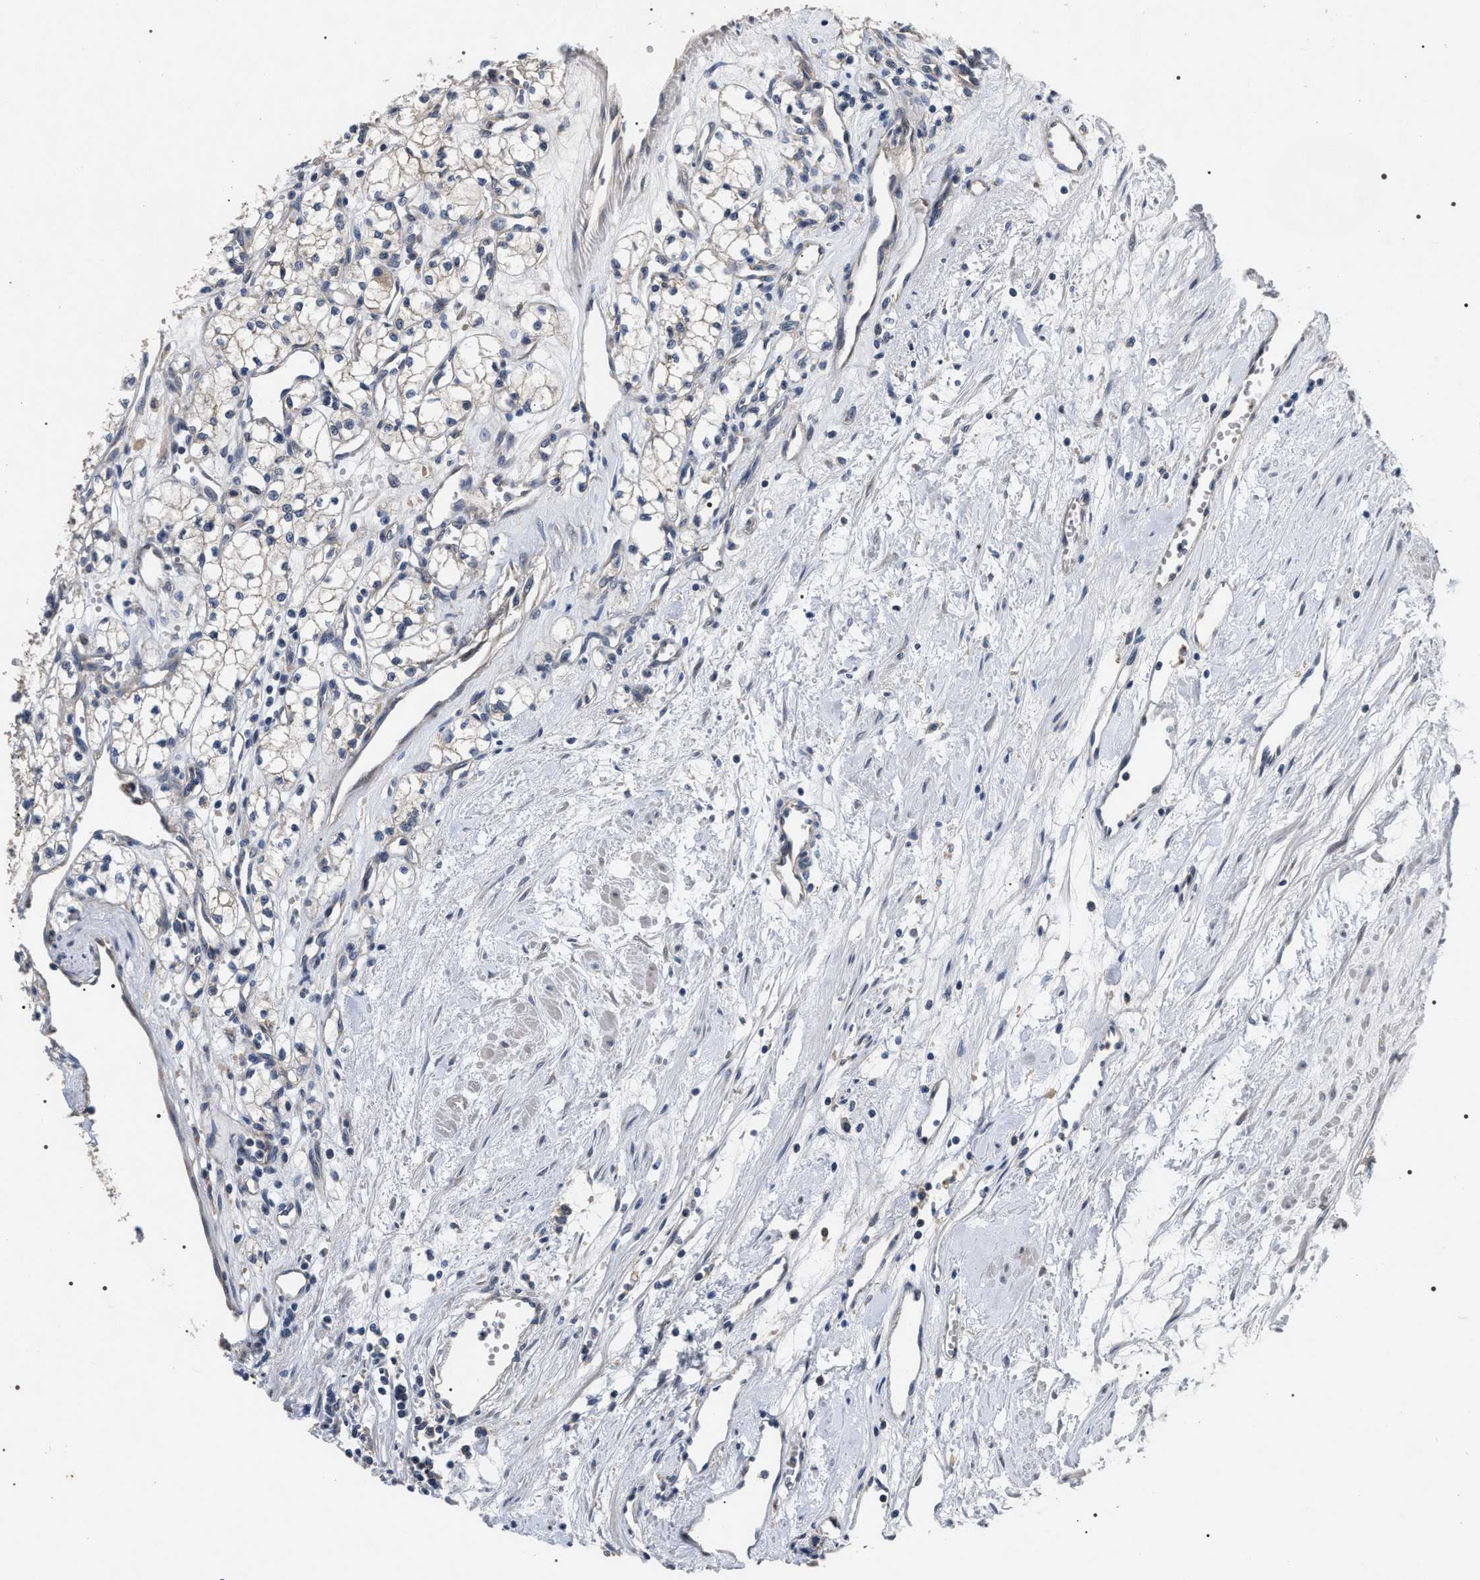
{"staining": {"intensity": "negative", "quantity": "none", "location": "none"}, "tissue": "renal cancer", "cell_type": "Tumor cells", "image_type": "cancer", "snomed": [{"axis": "morphology", "description": "Adenocarcinoma, NOS"}, {"axis": "topography", "description": "Kidney"}], "caption": "Adenocarcinoma (renal) was stained to show a protein in brown. There is no significant positivity in tumor cells.", "gene": "IFT81", "patient": {"sex": "male", "age": 59}}